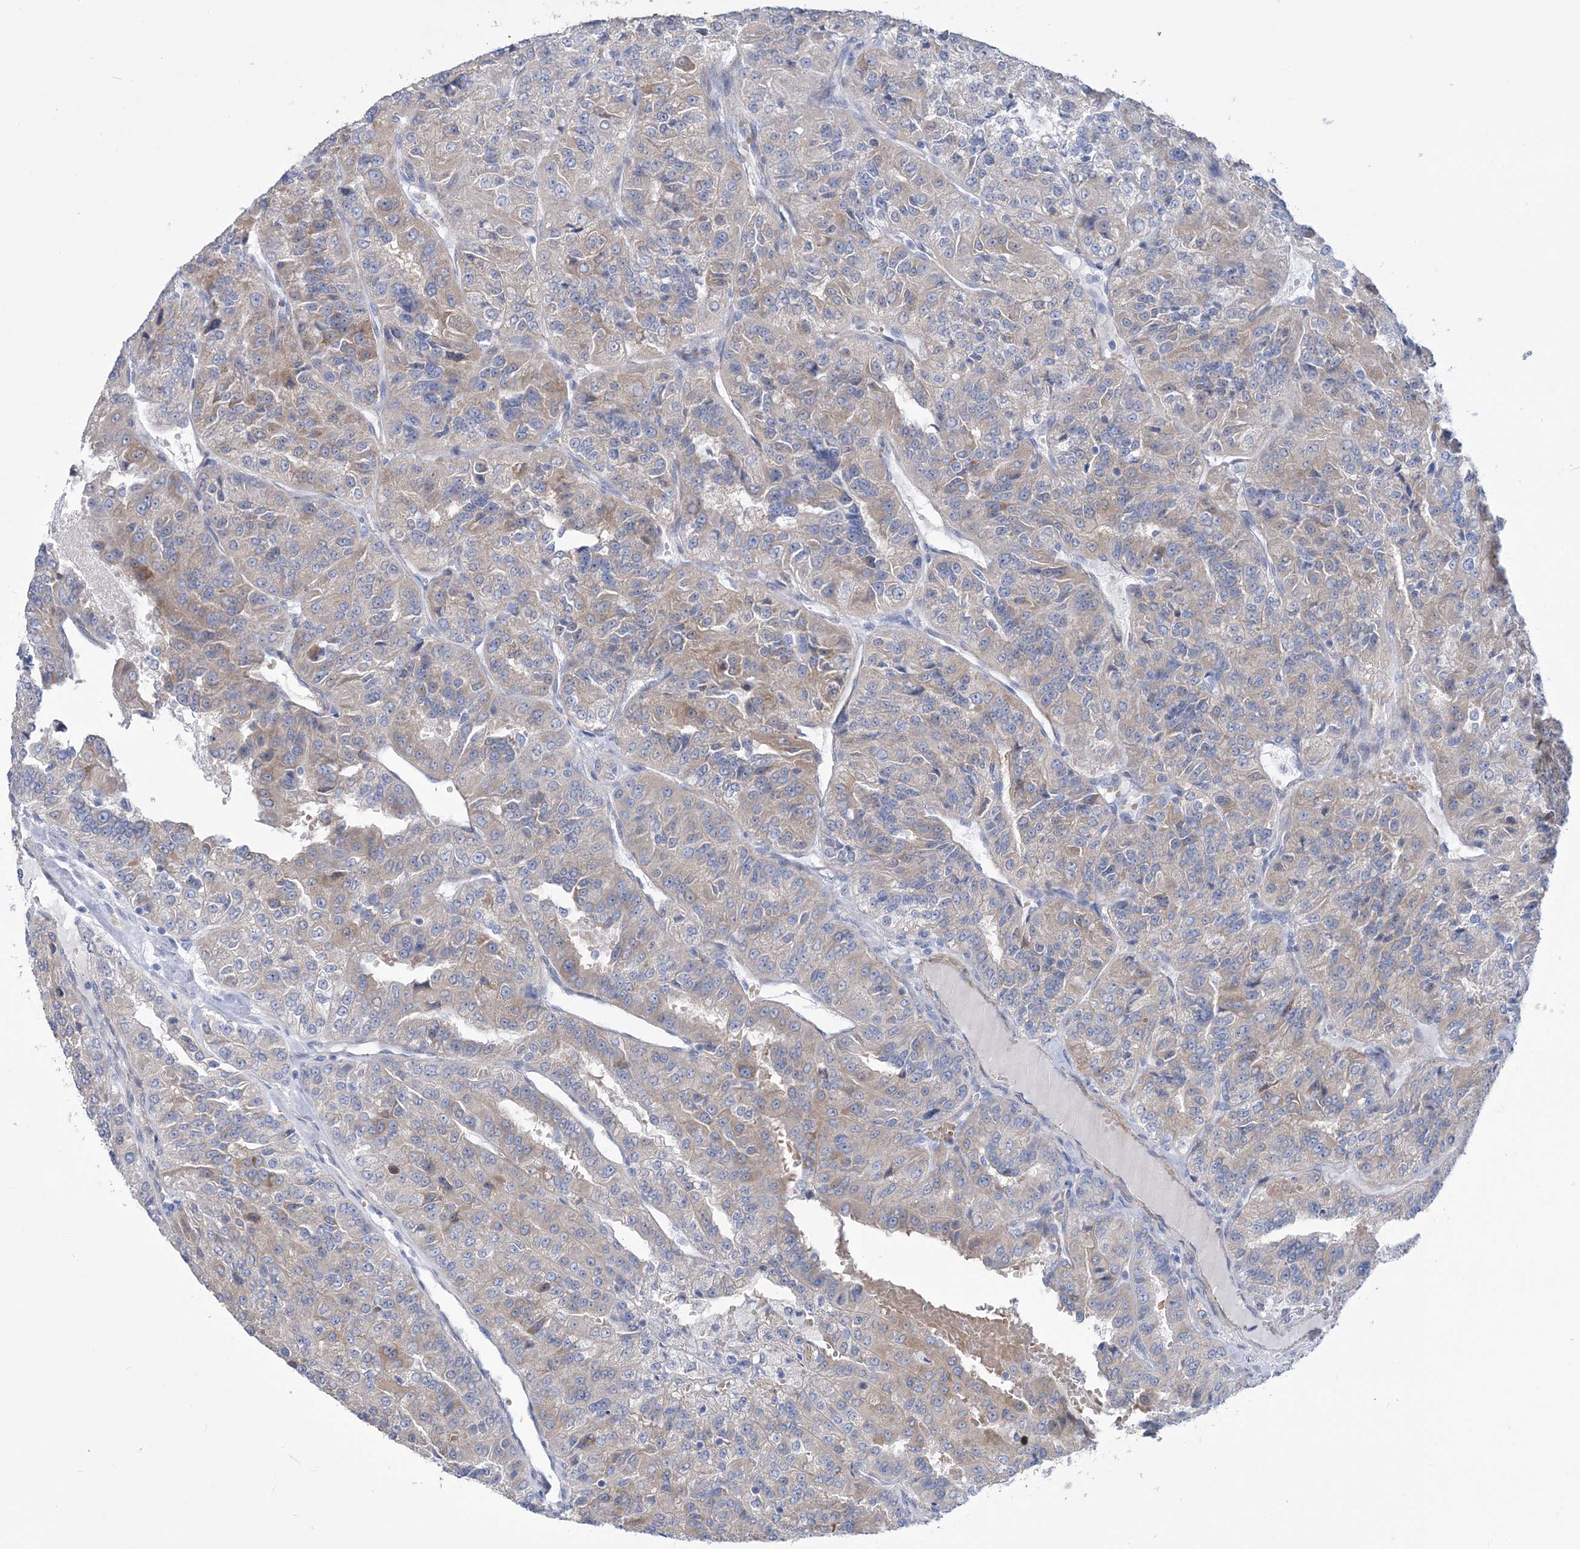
{"staining": {"intensity": "weak", "quantity": "25%-75%", "location": "cytoplasmic/membranous"}, "tissue": "renal cancer", "cell_type": "Tumor cells", "image_type": "cancer", "snomed": [{"axis": "morphology", "description": "Adenocarcinoma, NOS"}, {"axis": "topography", "description": "Kidney"}], "caption": "This histopathology image displays IHC staining of human renal cancer (adenocarcinoma), with low weak cytoplasmic/membranous positivity in about 25%-75% of tumor cells.", "gene": "WDR74", "patient": {"sex": "female", "age": 63}}